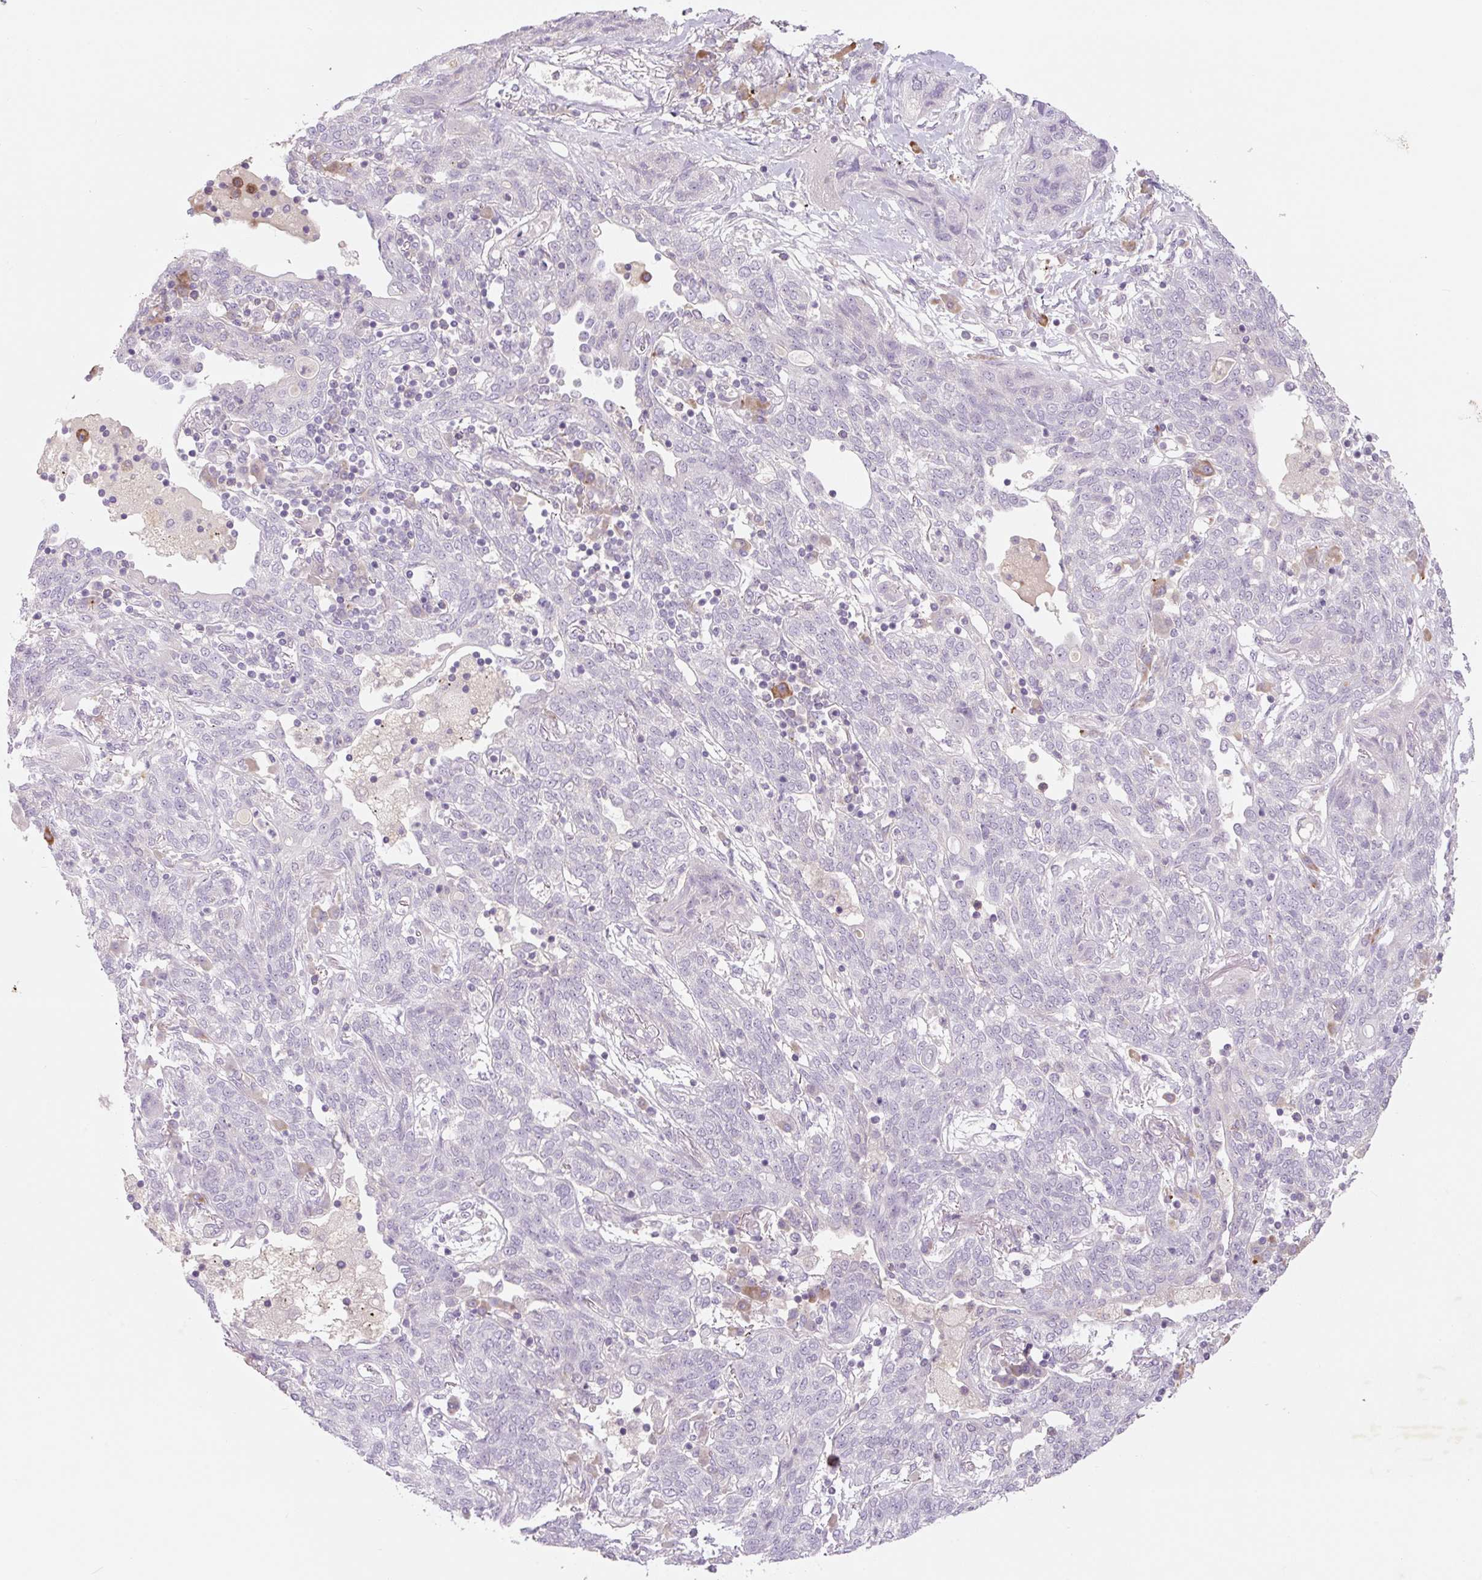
{"staining": {"intensity": "negative", "quantity": "none", "location": "none"}, "tissue": "lung cancer", "cell_type": "Tumor cells", "image_type": "cancer", "snomed": [{"axis": "morphology", "description": "Squamous cell carcinoma, NOS"}, {"axis": "topography", "description": "Lung"}], "caption": "Lung cancer (squamous cell carcinoma) stained for a protein using immunohistochemistry (IHC) shows no positivity tumor cells.", "gene": "TMEM100", "patient": {"sex": "female", "age": 70}}